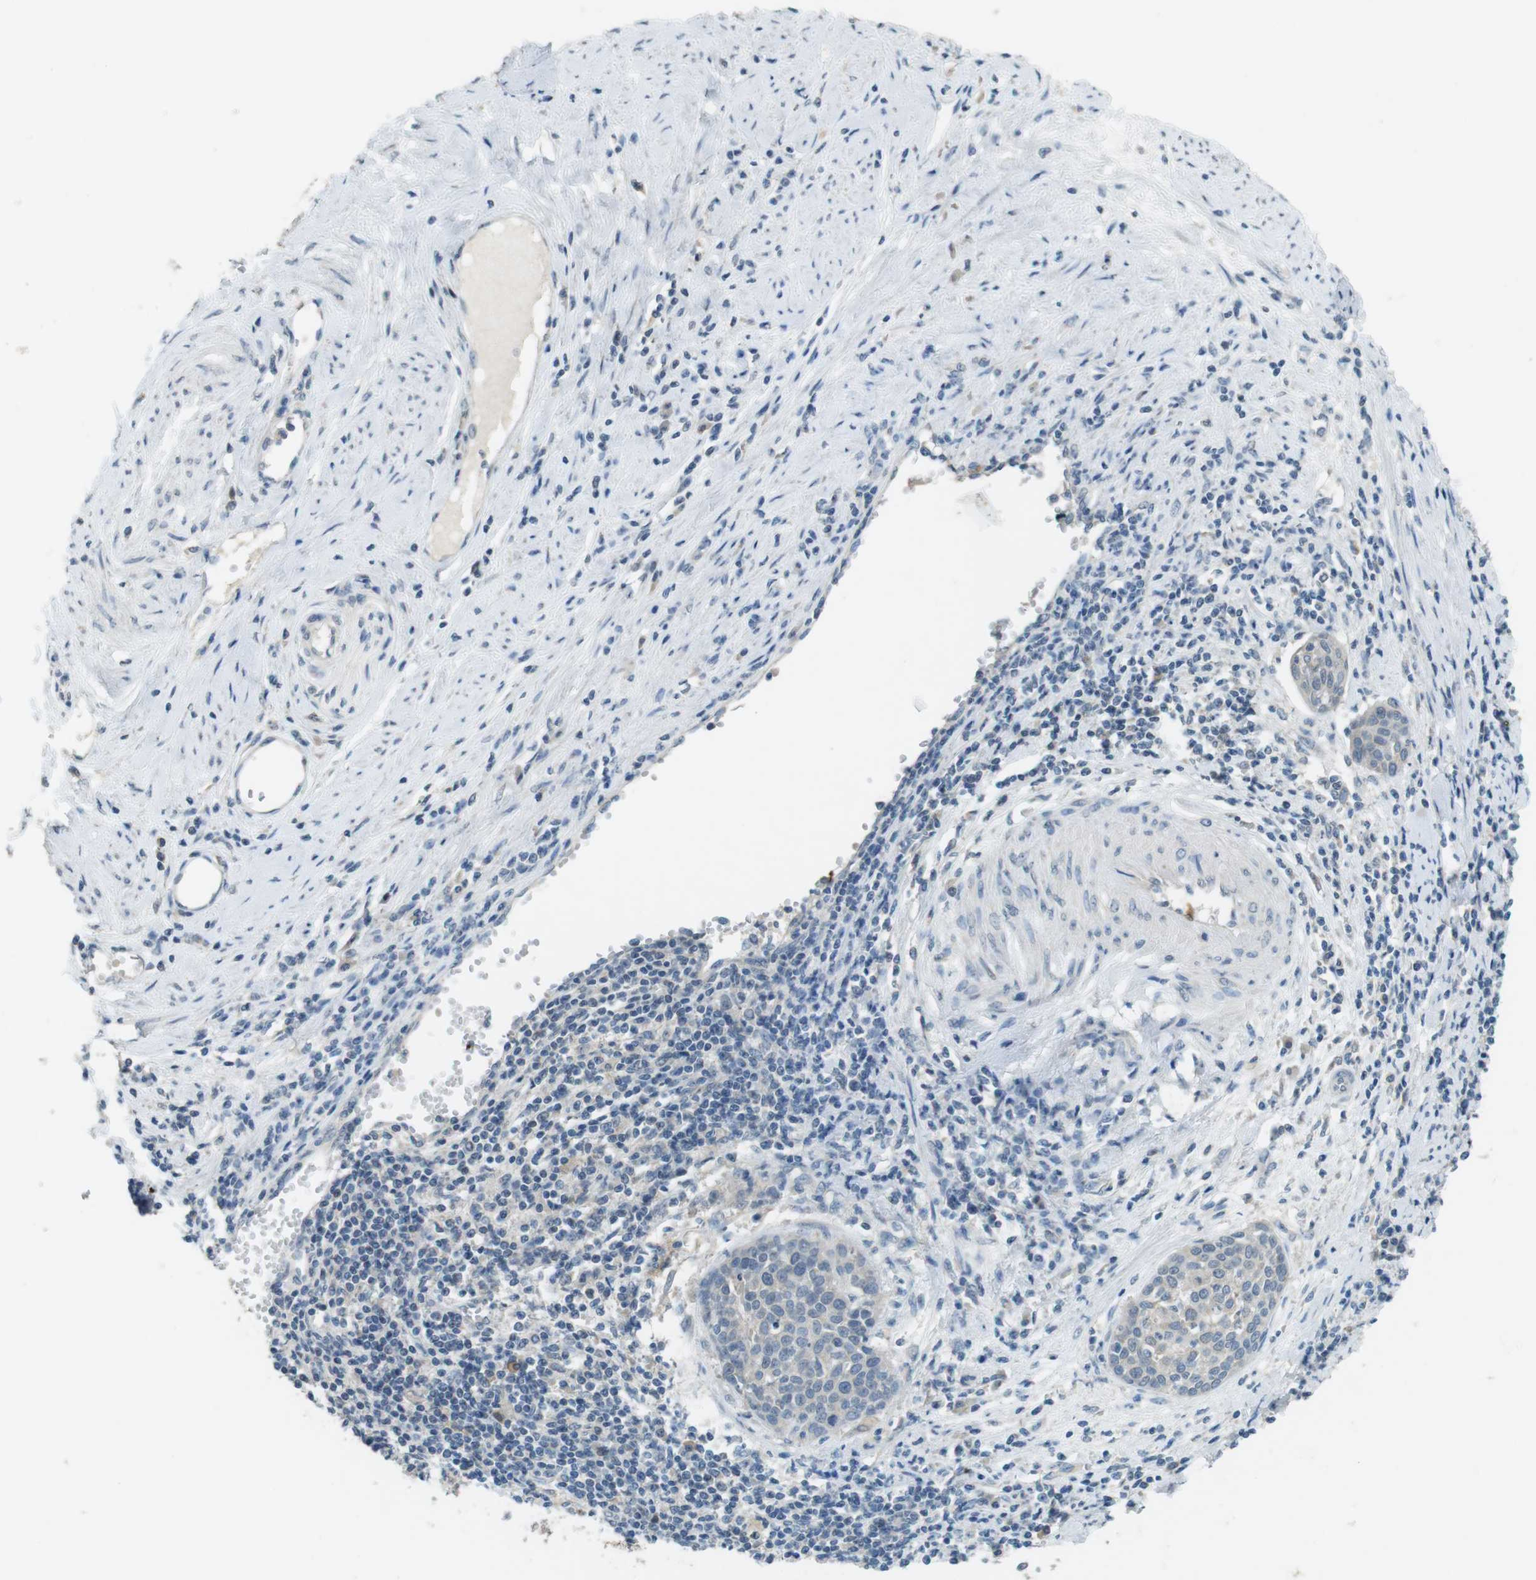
{"staining": {"intensity": "weak", "quantity": ">75%", "location": "cytoplasmic/membranous"}, "tissue": "cervical cancer", "cell_type": "Tumor cells", "image_type": "cancer", "snomed": [{"axis": "morphology", "description": "Squamous cell carcinoma, NOS"}, {"axis": "topography", "description": "Cervix"}], "caption": "Human squamous cell carcinoma (cervical) stained with a protein marker exhibits weak staining in tumor cells.", "gene": "MUC5B", "patient": {"sex": "female", "age": 38}}